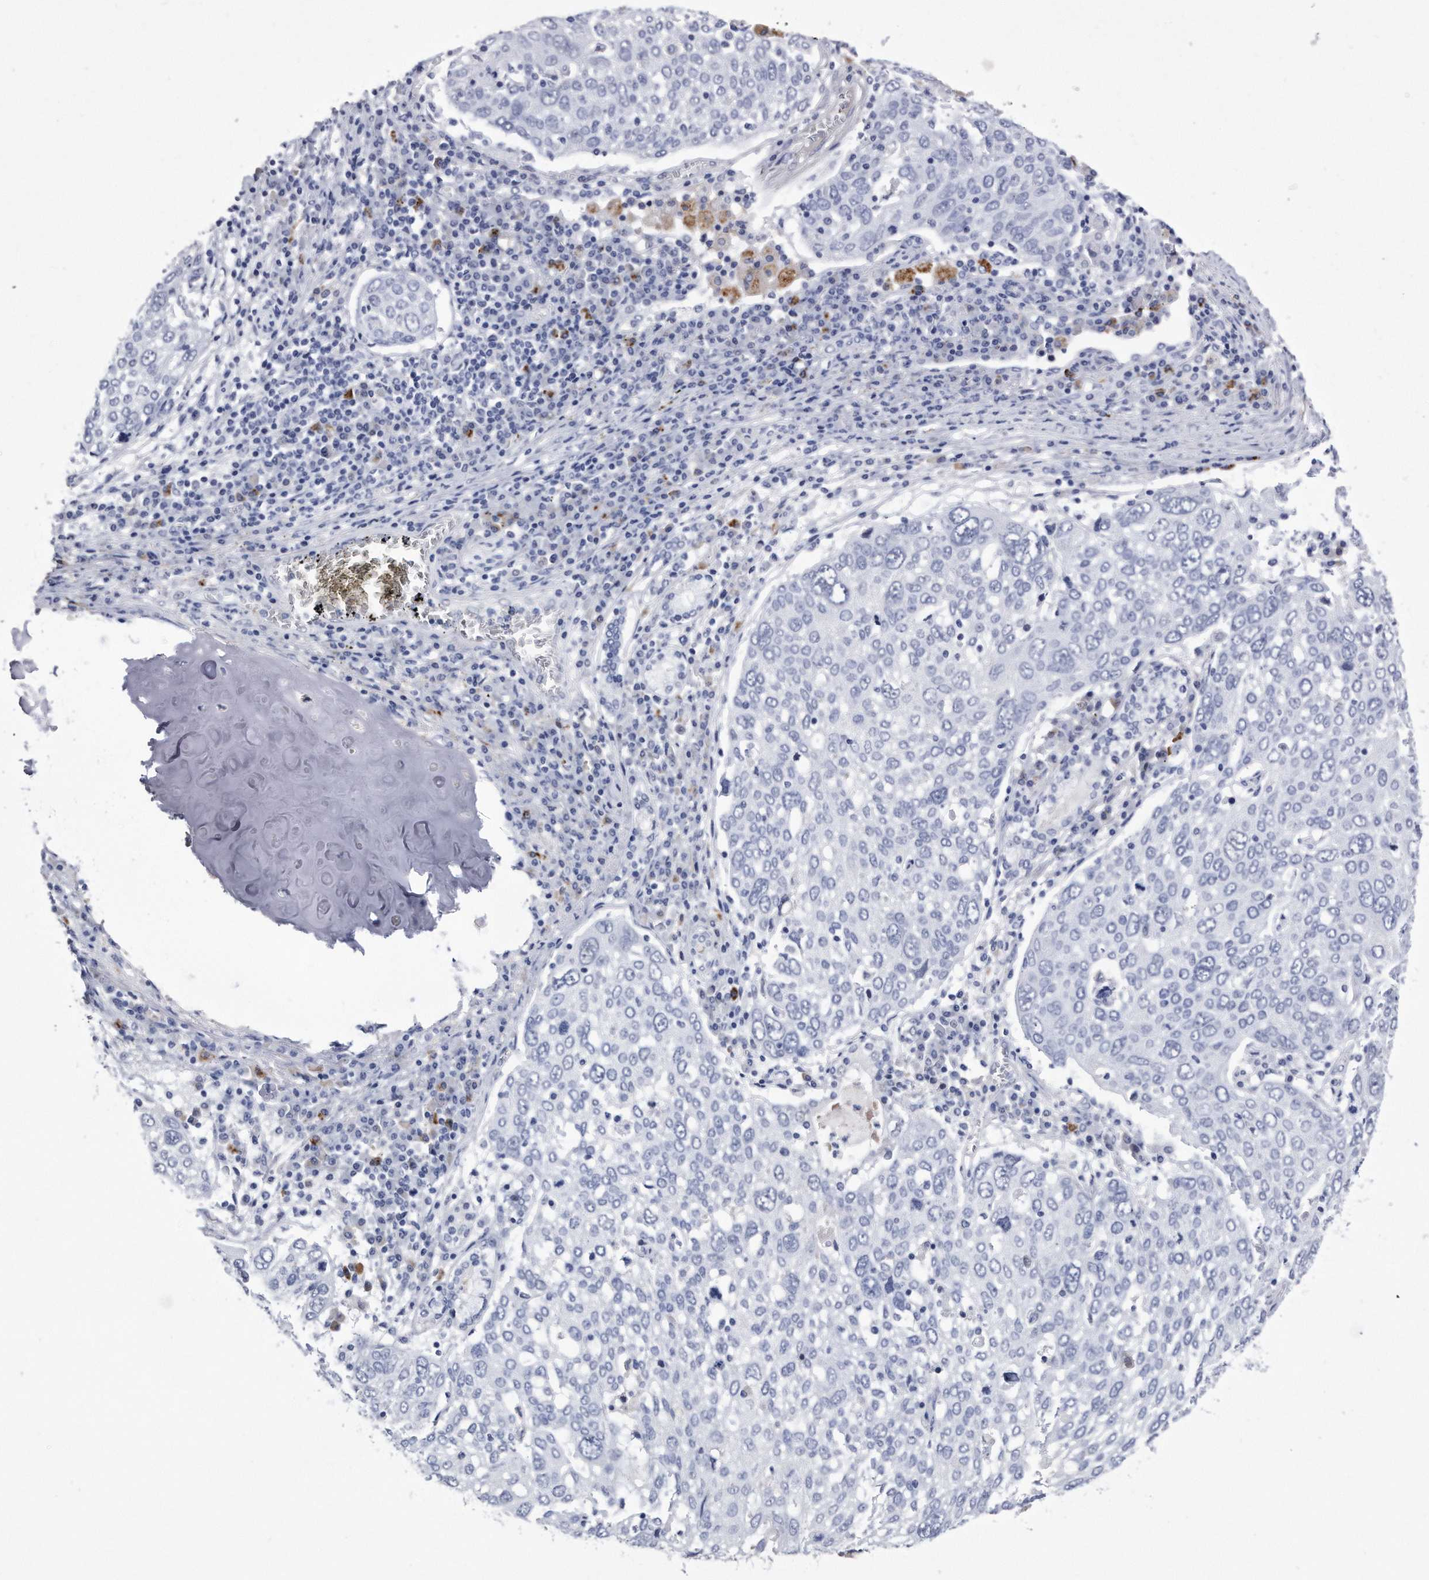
{"staining": {"intensity": "negative", "quantity": "none", "location": "none"}, "tissue": "lung cancer", "cell_type": "Tumor cells", "image_type": "cancer", "snomed": [{"axis": "morphology", "description": "Squamous cell carcinoma, NOS"}, {"axis": "topography", "description": "Lung"}], "caption": "Tumor cells are negative for protein expression in human squamous cell carcinoma (lung).", "gene": "KCTD8", "patient": {"sex": "male", "age": 65}}